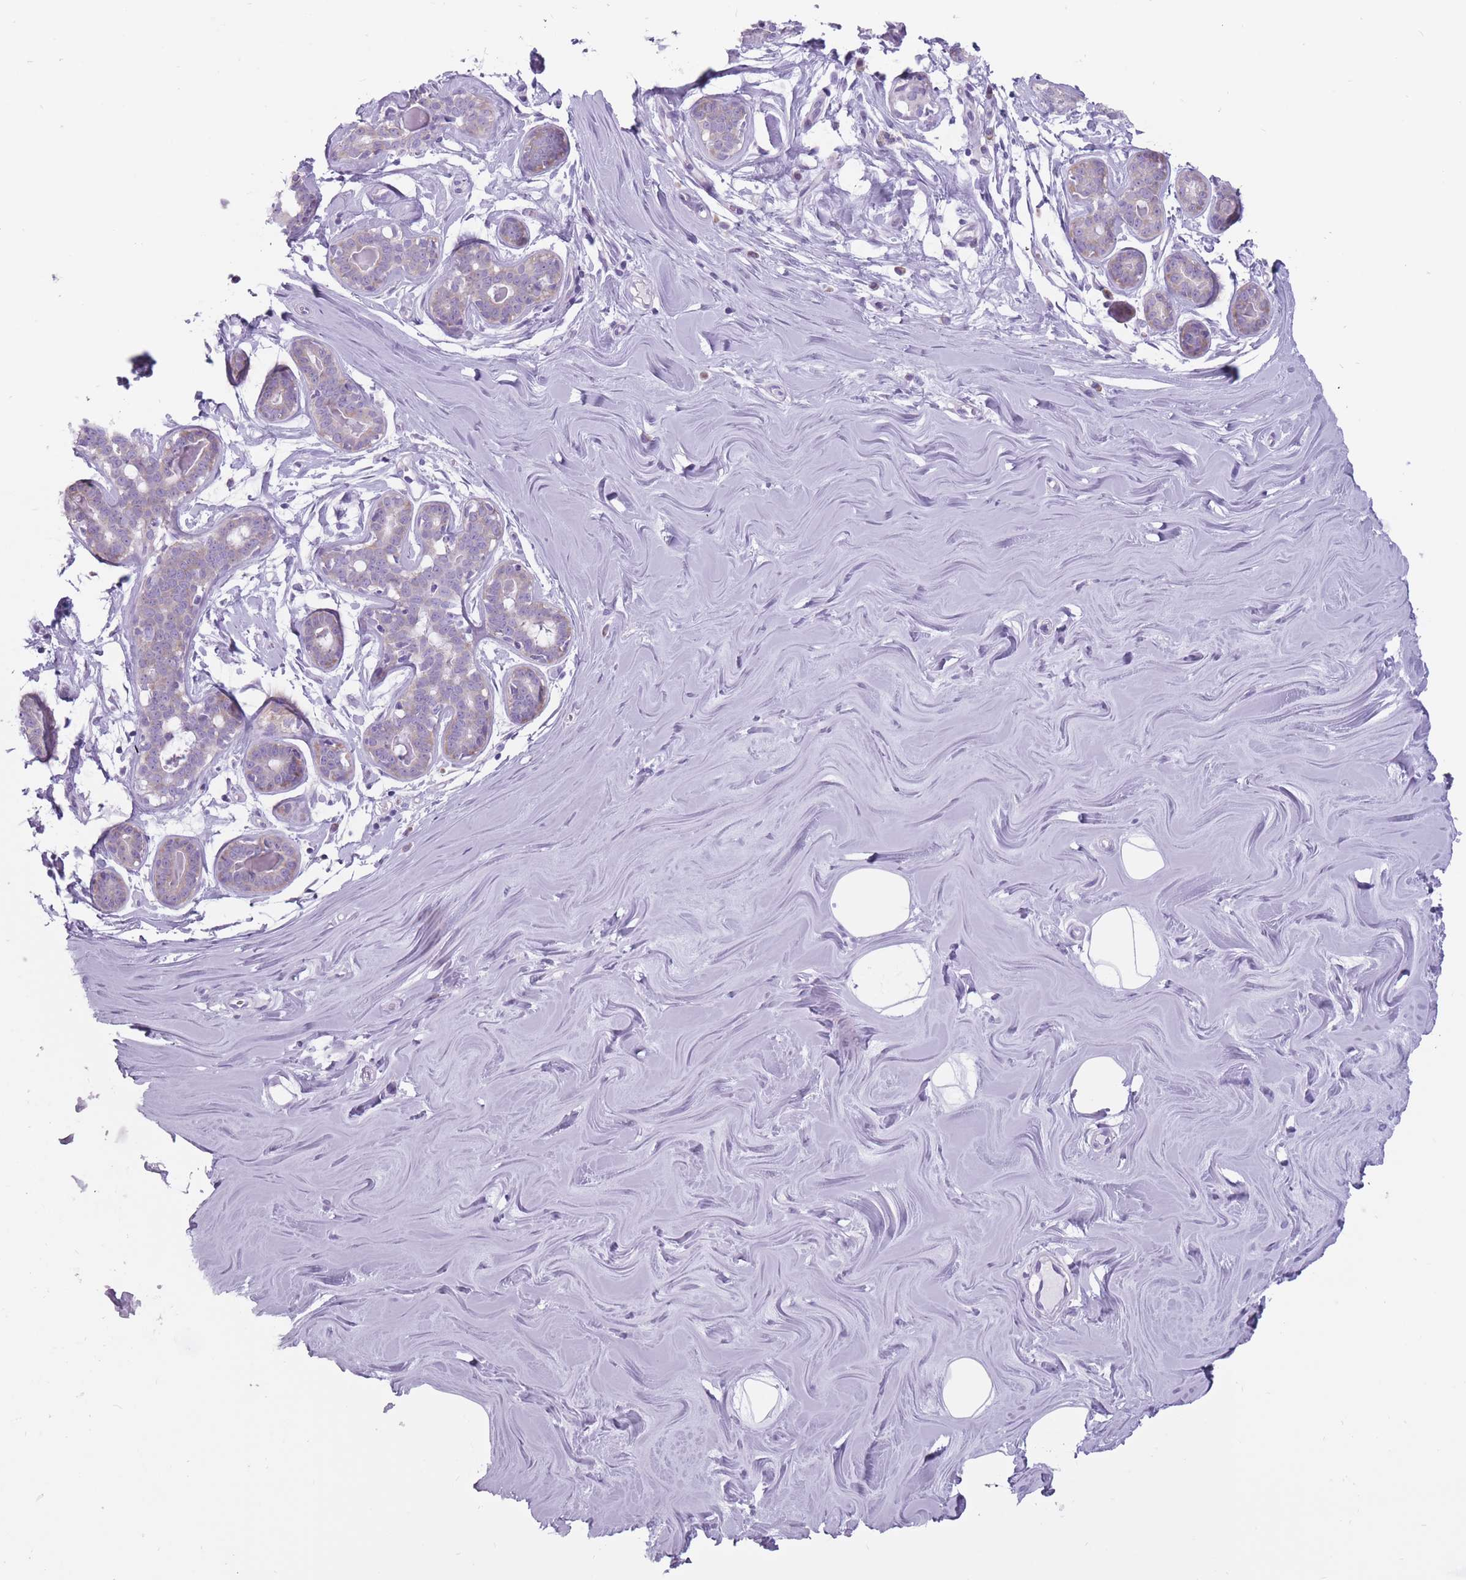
{"staining": {"intensity": "negative", "quantity": "none", "location": "none"}, "tissue": "breast", "cell_type": "Adipocytes", "image_type": "normal", "snomed": [{"axis": "morphology", "description": "Normal tissue, NOS"}, {"axis": "topography", "description": "Breast"}], "caption": "Immunohistochemical staining of normal human breast exhibits no significant positivity in adipocytes. The staining was performed using DAB to visualize the protein expression in brown, while the nuclei were stained in blue with hematoxylin (Magnification: 20x).", "gene": "RPL18", "patient": {"sex": "female", "age": 25}}